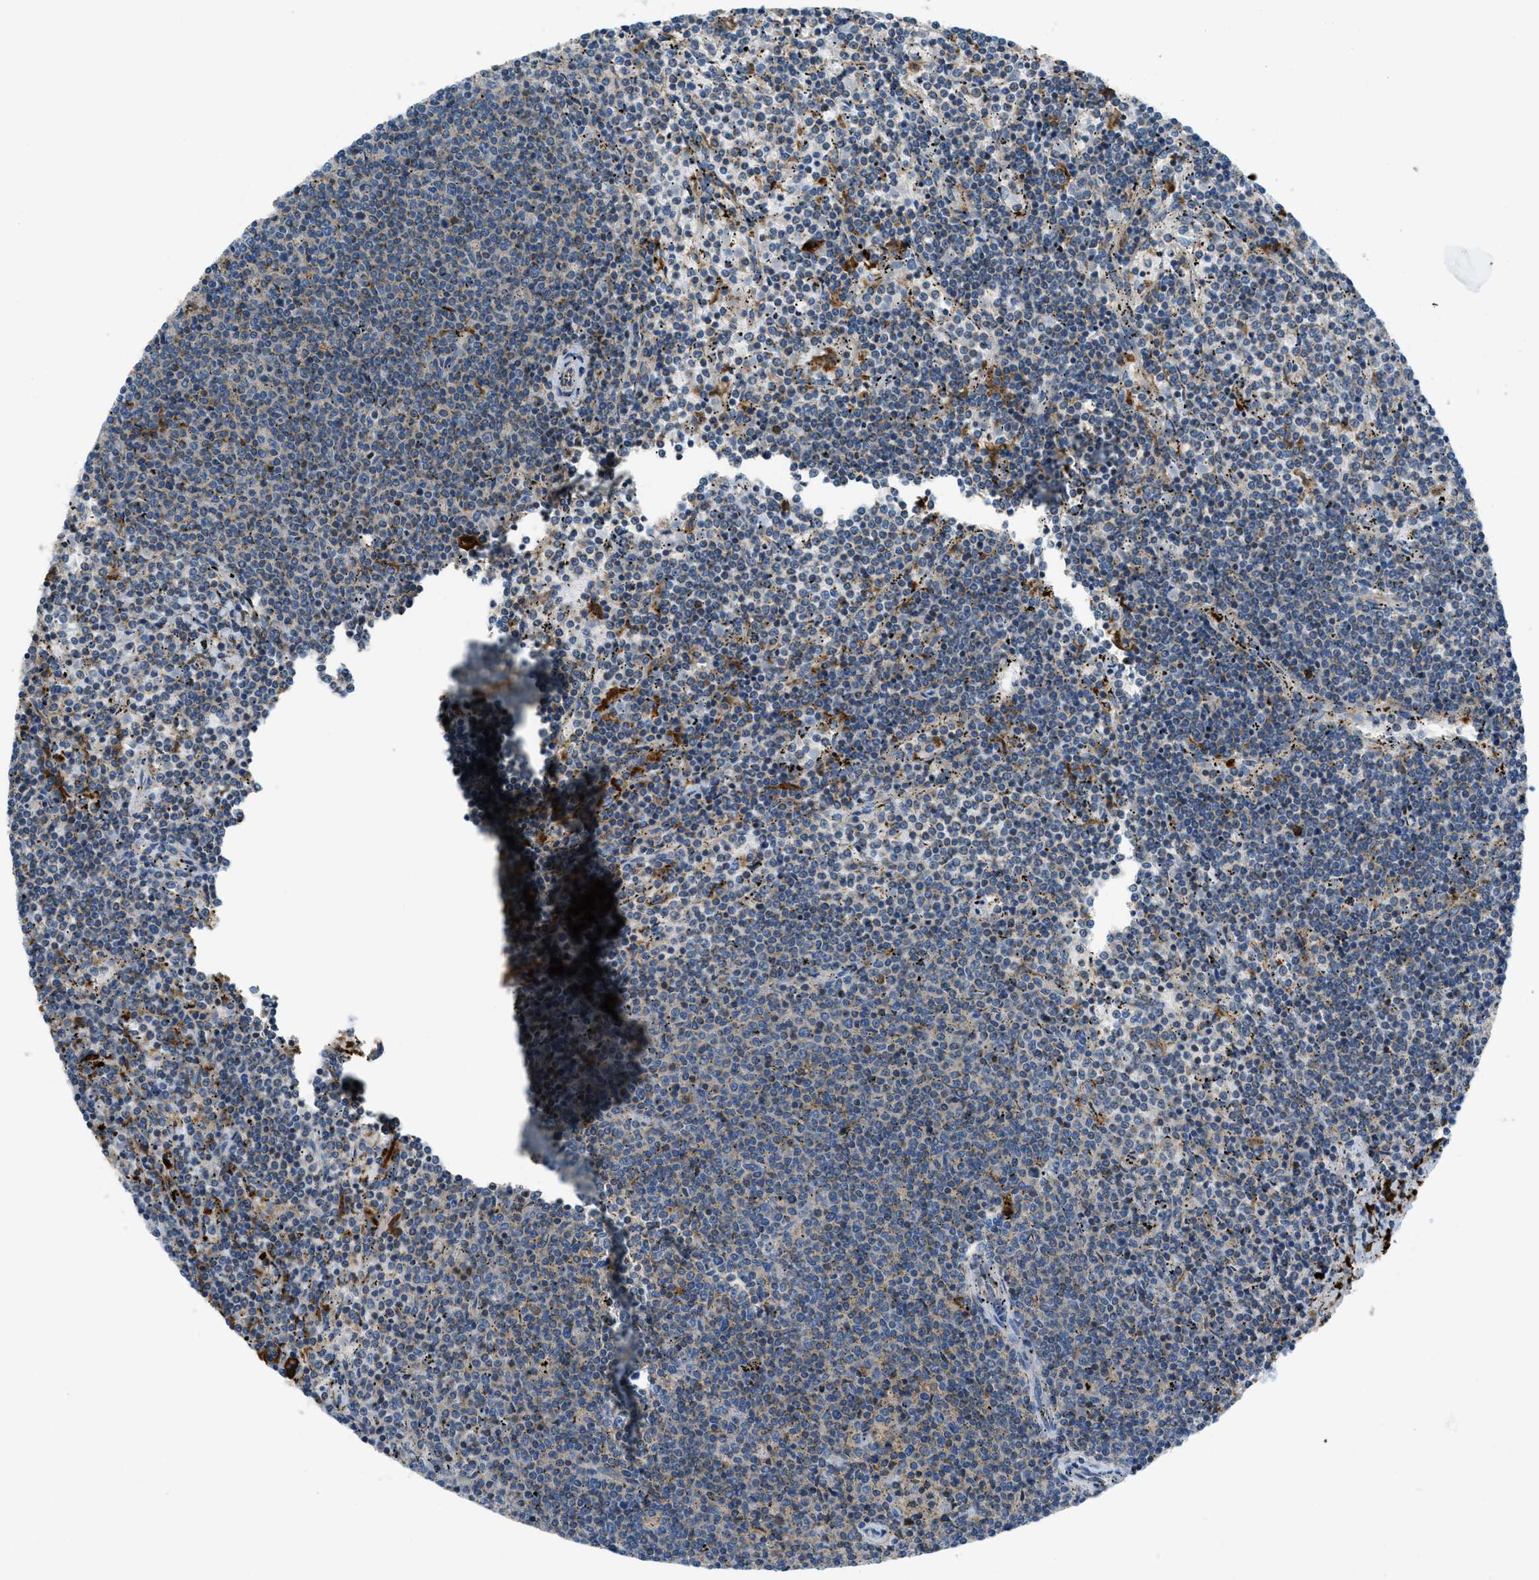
{"staining": {"intensity": "weak", "quantity": "<25%", "location": "cytoplasmic/membranous"}, "tissue": "lymphoma", "cell_type": "Tumor cells", "image_type": "cancer", "snomed": [{"axis": "morphology", "description": "Malignant lymphoma, non-Hodgkin's type, Low grade"}, {"axis": "topography", "description": "Spleen"}], "caption": "A micrograph of lymphoma stained for a protein exhibits no brown staining in tumor cells. (Brightfield microscopy of DAB immunohistochemistry at high magnification).", "gene": "RFFL", "patient": {"sex": "female", "age": 50}}